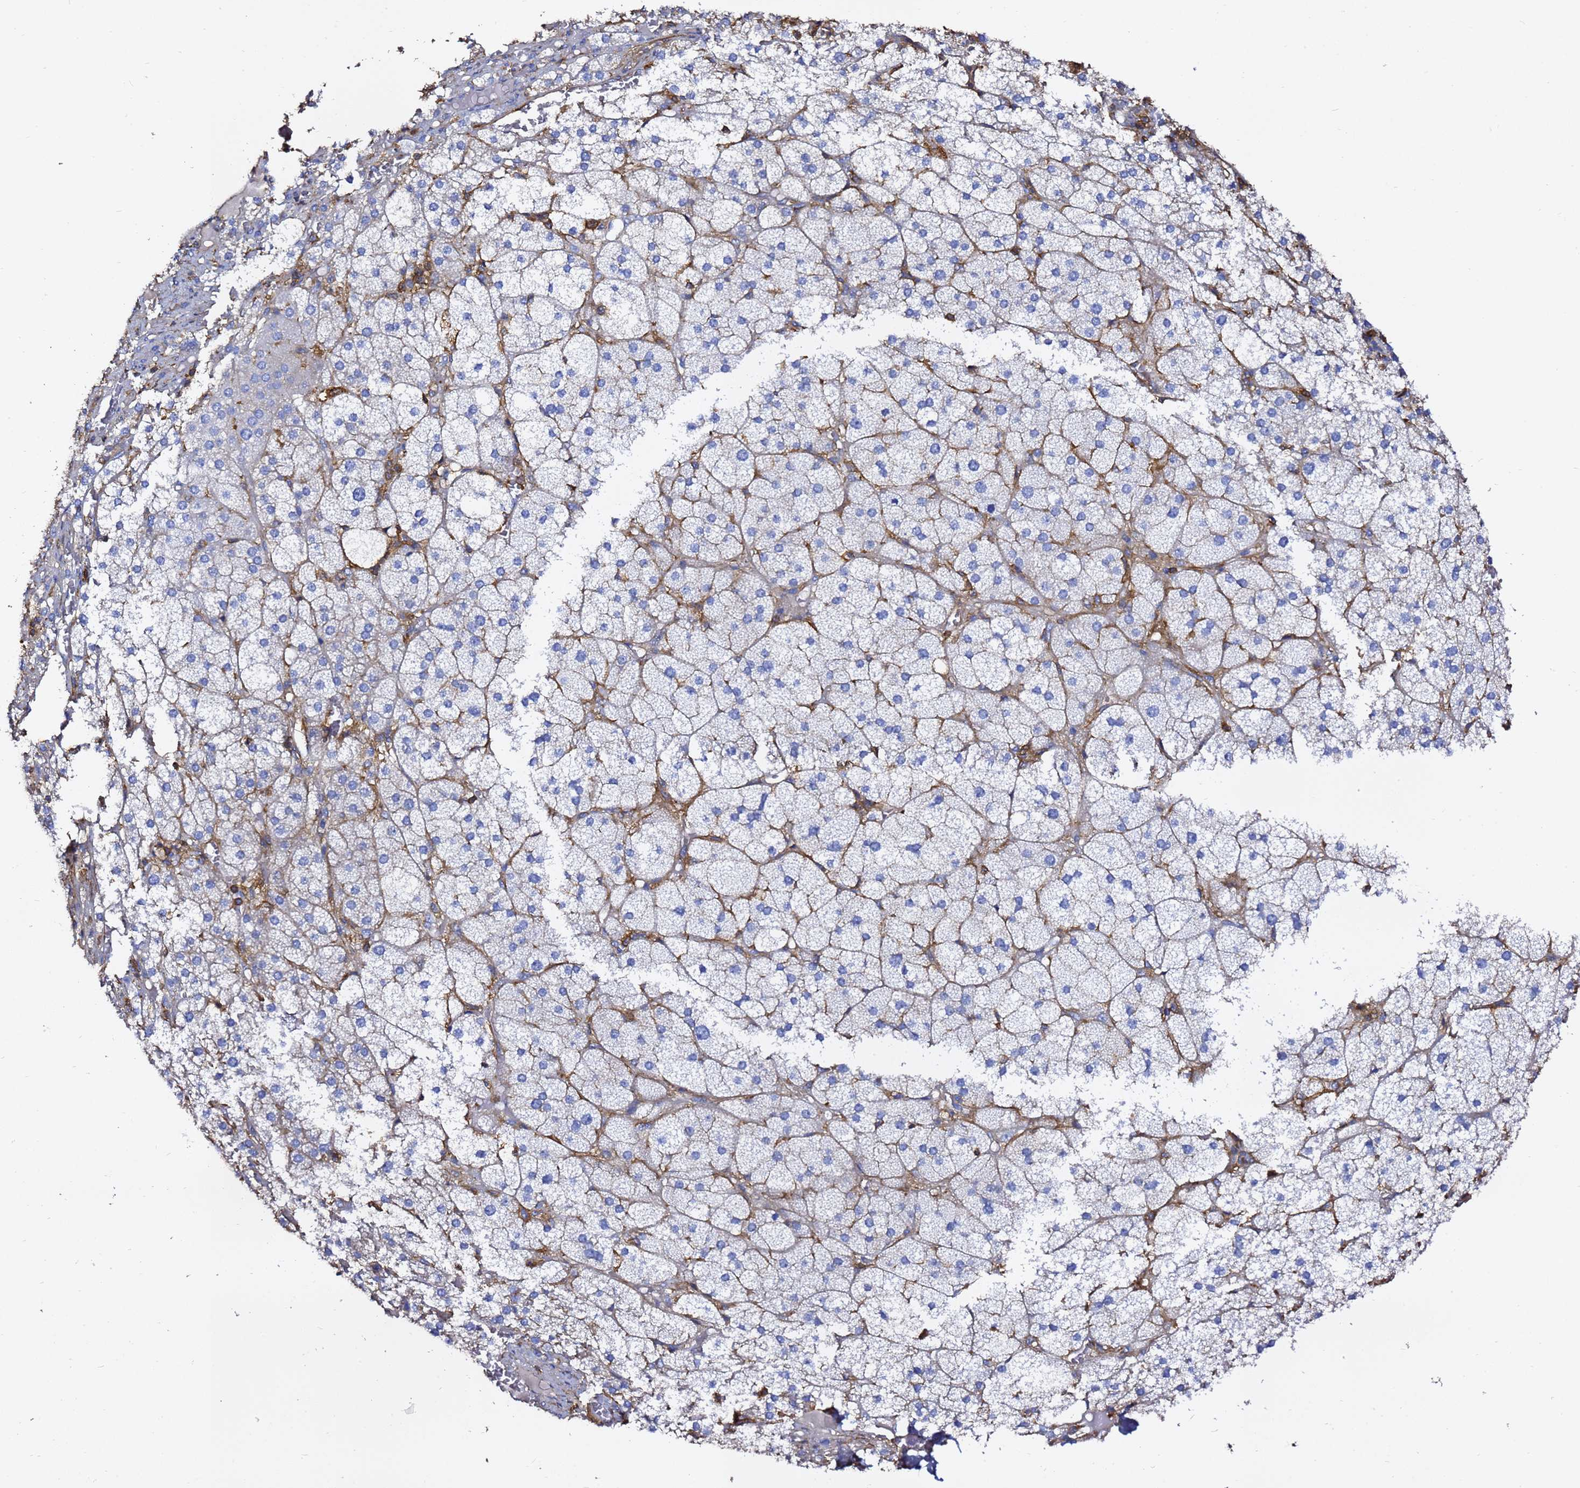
{"staining": {"intensity": "negative", "quantity": "none", "location": "none"}, "tissue": "adrenal gland", "cell_type": "Glandular cells", "image_type": "normal", "snomed": [{"axis": "morphology", "description": "Normal tissue, NOS"}, {"axis": "topography", "description": "Adrenal gland"}], "caption": "Protein analysis of unremarkable adrenal gland displays no significant staining in glandular cells. Brightfield microscopy of IHC stained with DAB (3,3'-diaminobenzidine) (brown) and hematoxylin (blue), captured at high magnification.", "gene": "ACTA1", "patient": {"sex": "female", "age": 61}}